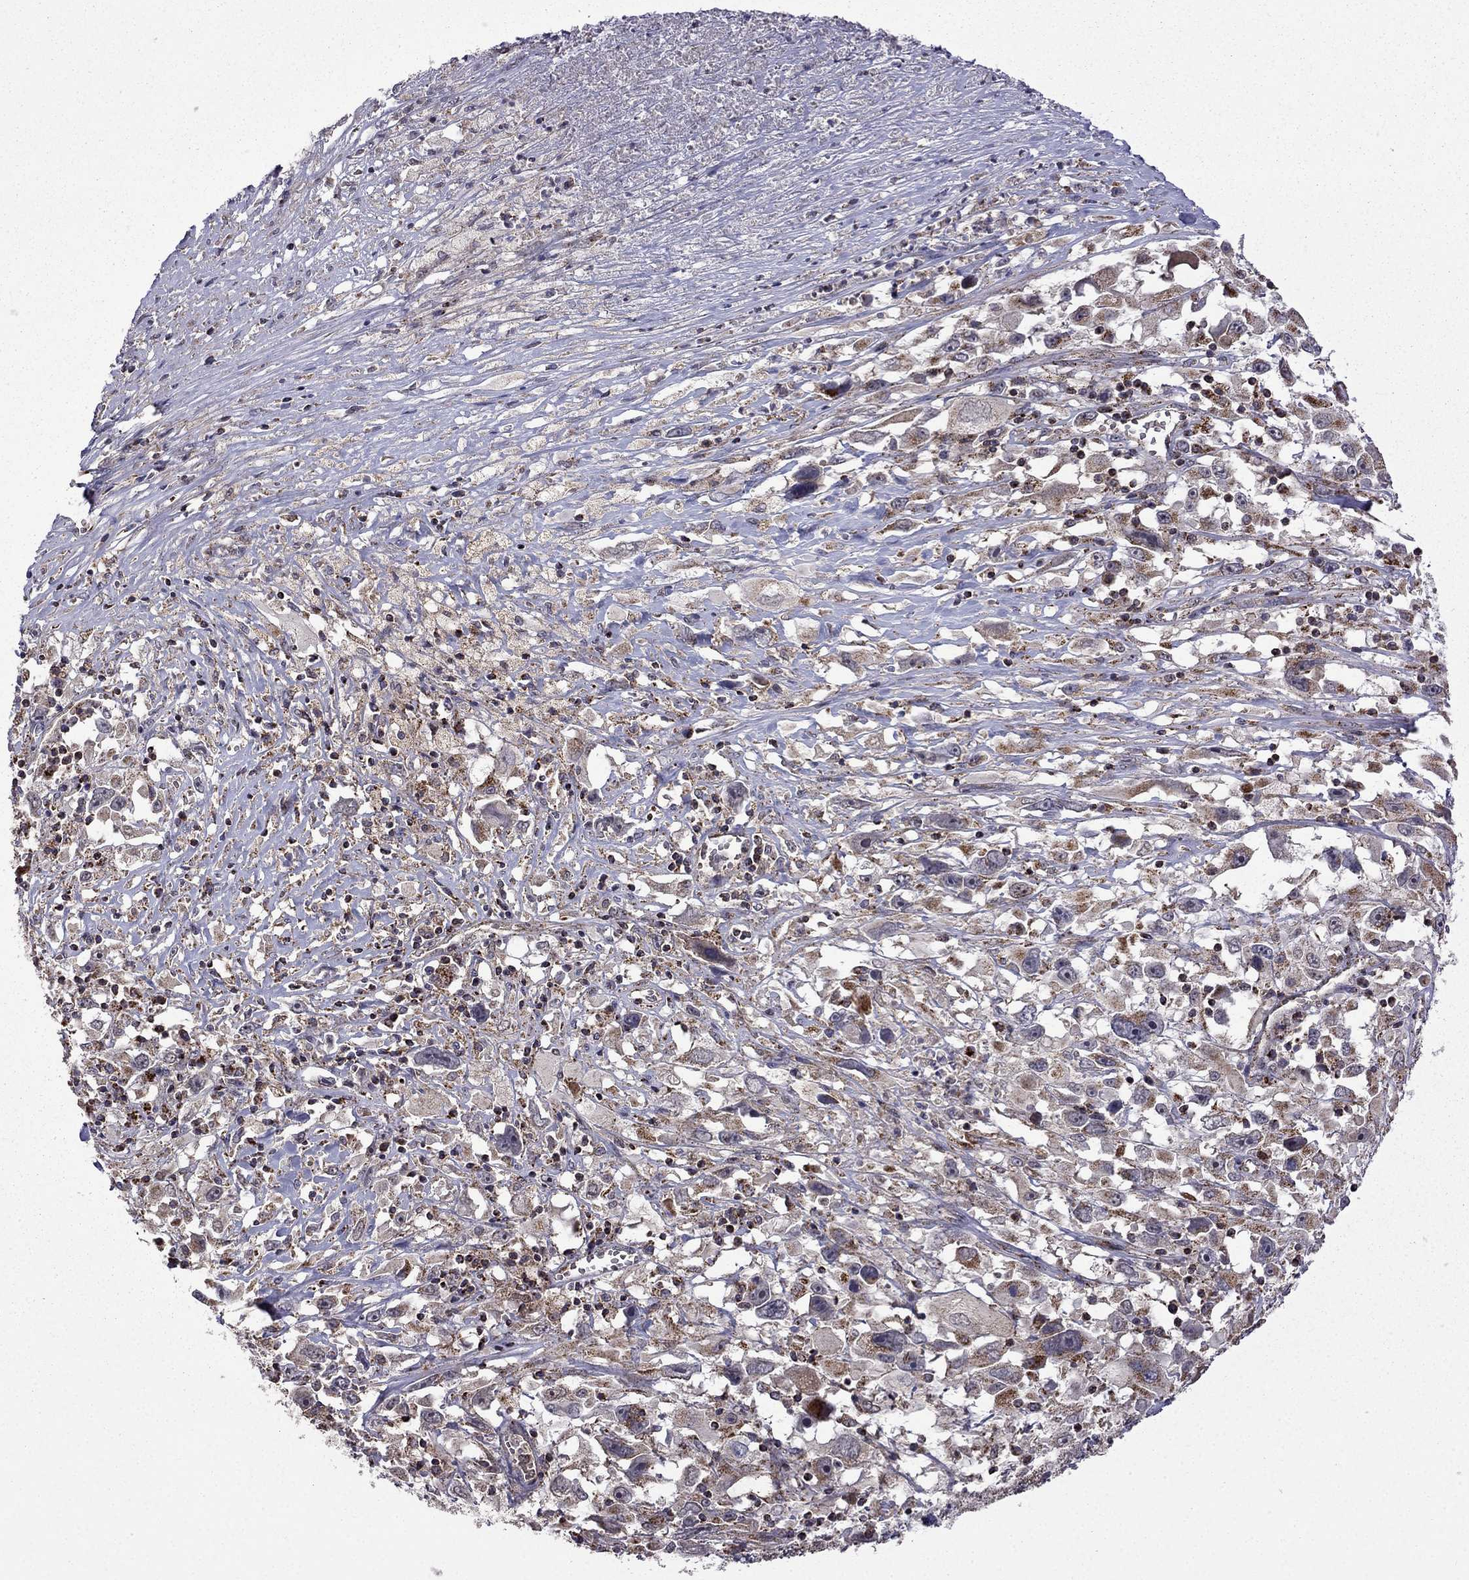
{"staining": {"intensity": "weak", "quantity": "<25%", "location": "cytoplasmic/membranous"}, "tissue": "melanoma", "cell_type": "Tumor cells", "image_type": "cancer", "snomed": [{"axis": "morphology", "description": "Malignant melanoma, Metastatic site"}, {"axis": "topography", "description": "Soft tissue"}], "caption": "Tumor cells show no significant expression in malignant melanoma (metastatic site).", "gene": "TAB2", "patient": {"sex": "male", "age": 50}}